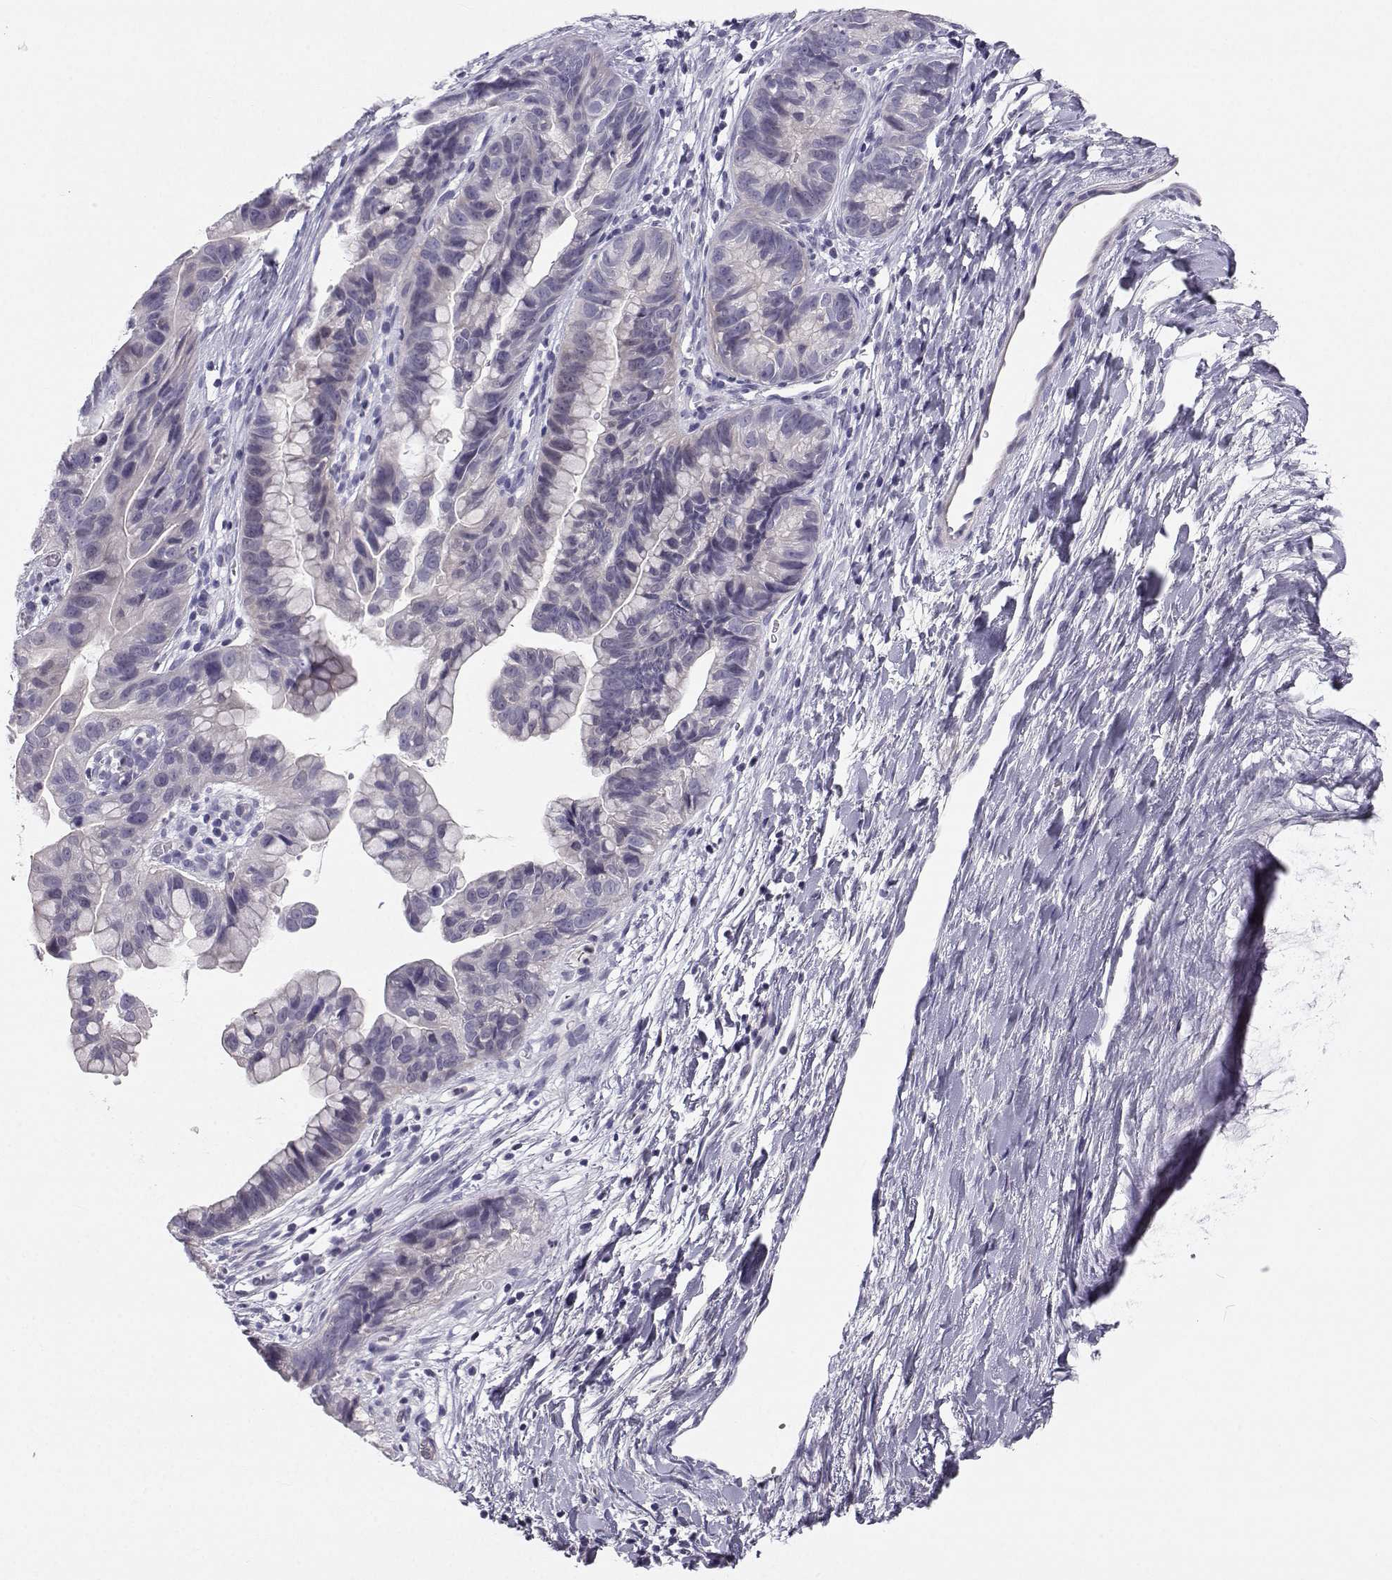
{"staining": {"intensity": "negative", "quantity": "none", "location": "none"}, "tissue": "ovarian cancer", "cell_type": "Tumor cells", "image_type": "cancer", "snomed": [{"axis": "morphology", "description": "Cystadenocarcinoma, mucinous, NOS"}, {"axis": "topography", "description": "Ovary"}], "caption": "High power microscopy histopathology image of an immunohistochemistry micrograph of ovarian mucinous cystadenocarcinoma, revealing no significant staining in tumor cells. Brightfield microscopy of immunohistochemistry (IHC) stained with DAB (3,3'-diaminobenzidine) (brown) and hematoxylin (blue), captured at high magnification.", "gene": "MROH7", "patient": {"sex": "female", "age": 76}}